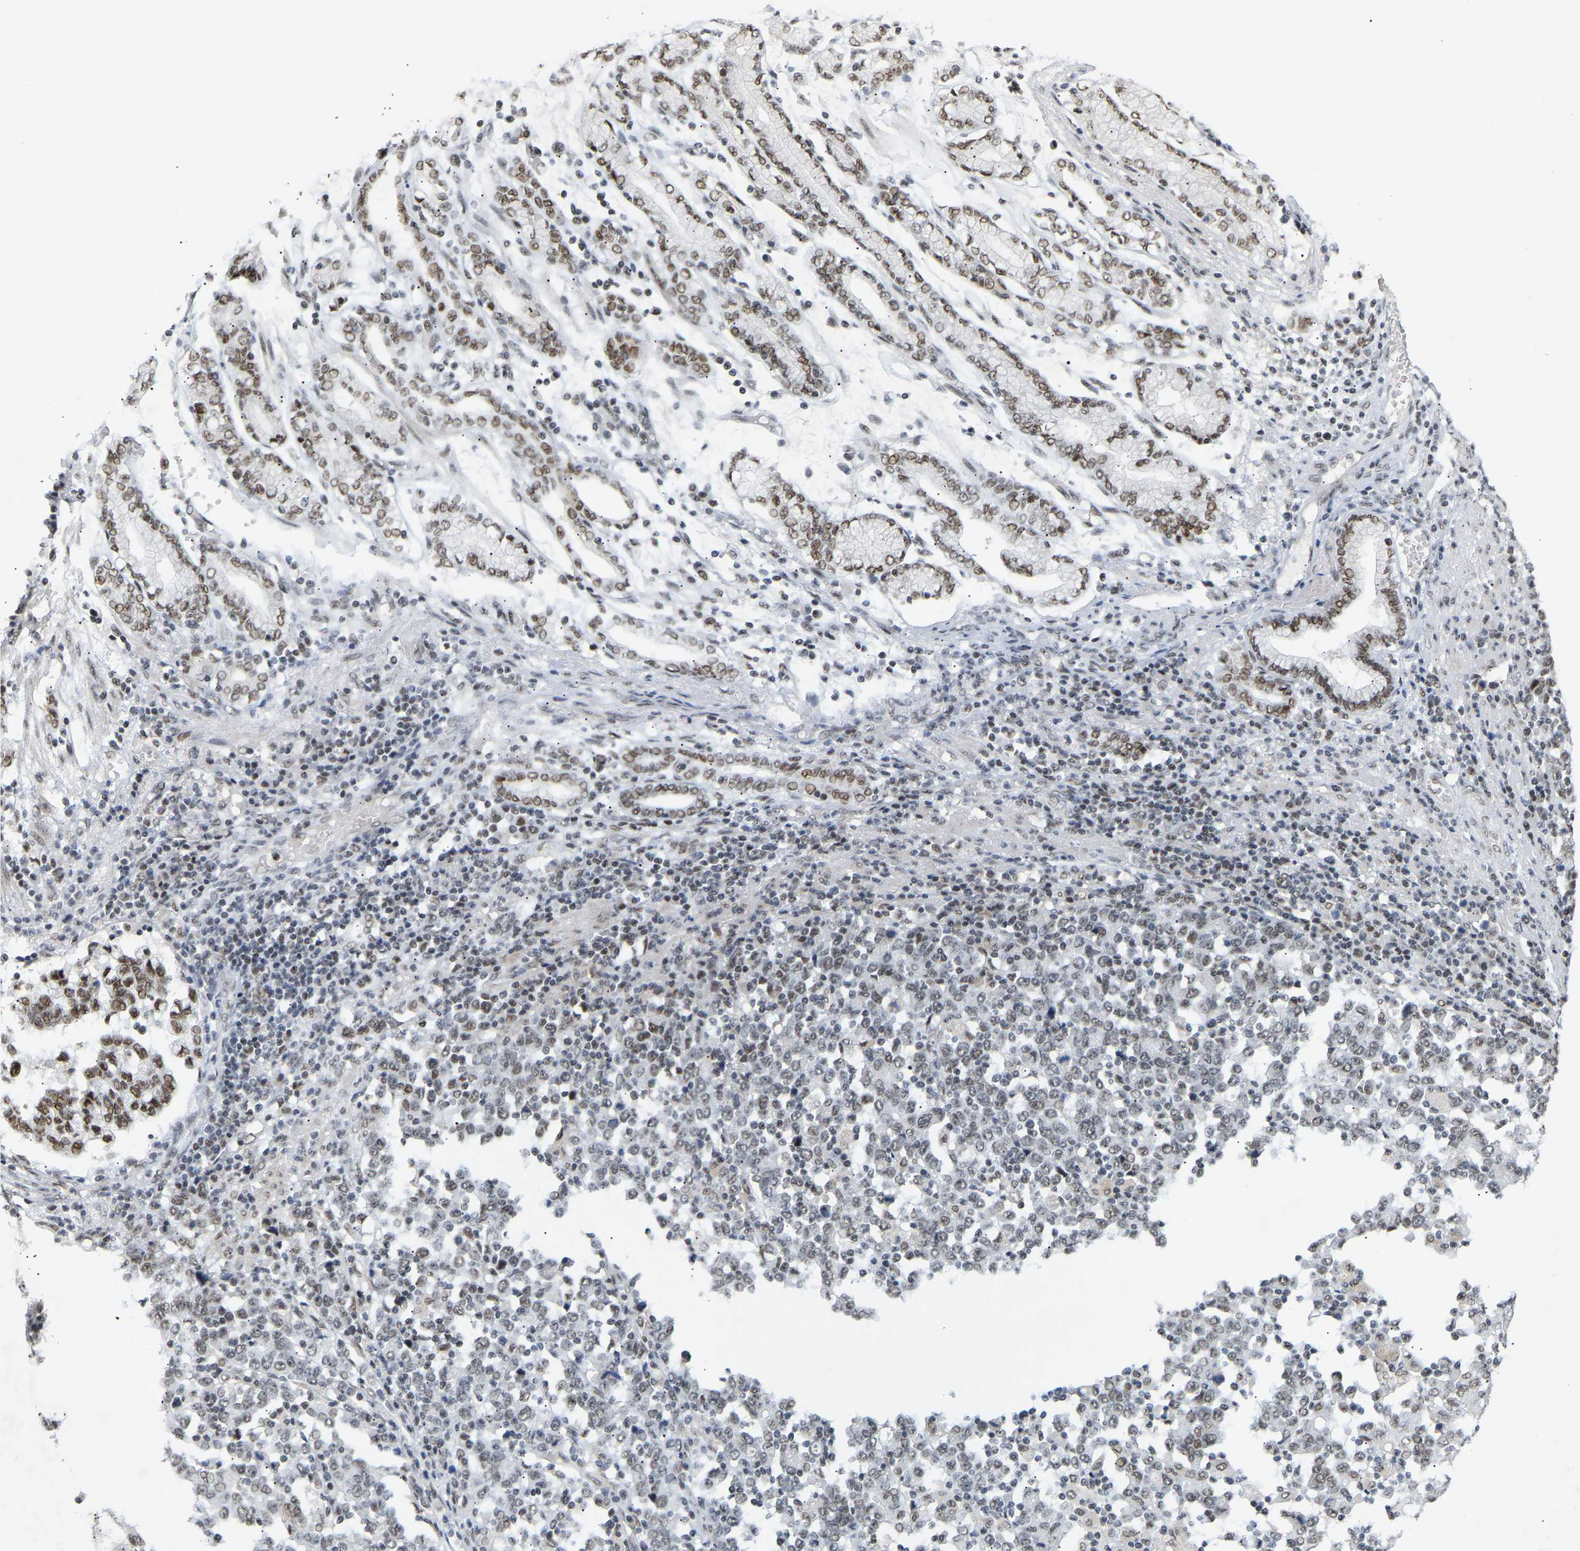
{"staining": {"intensity": "weak", "quantity": ">75%", "location": "nuclear"}, "tissue": "stomach cancer", "cell_type": "Tumor cells", "image_type": "cancer", "snomed": [{"axis": "morphology", "description": "Adenocarcinoma, NOS"}, {"axis": "topography", "description": "Stomach, upper"}], "caption": "Immunohistochemical staining of stomach cancer displays low levels of weak nuclear expression in approximately >75% of tumor cells.", "gene": "NELFB", "patient": {"sex": "male", "age": 69}}